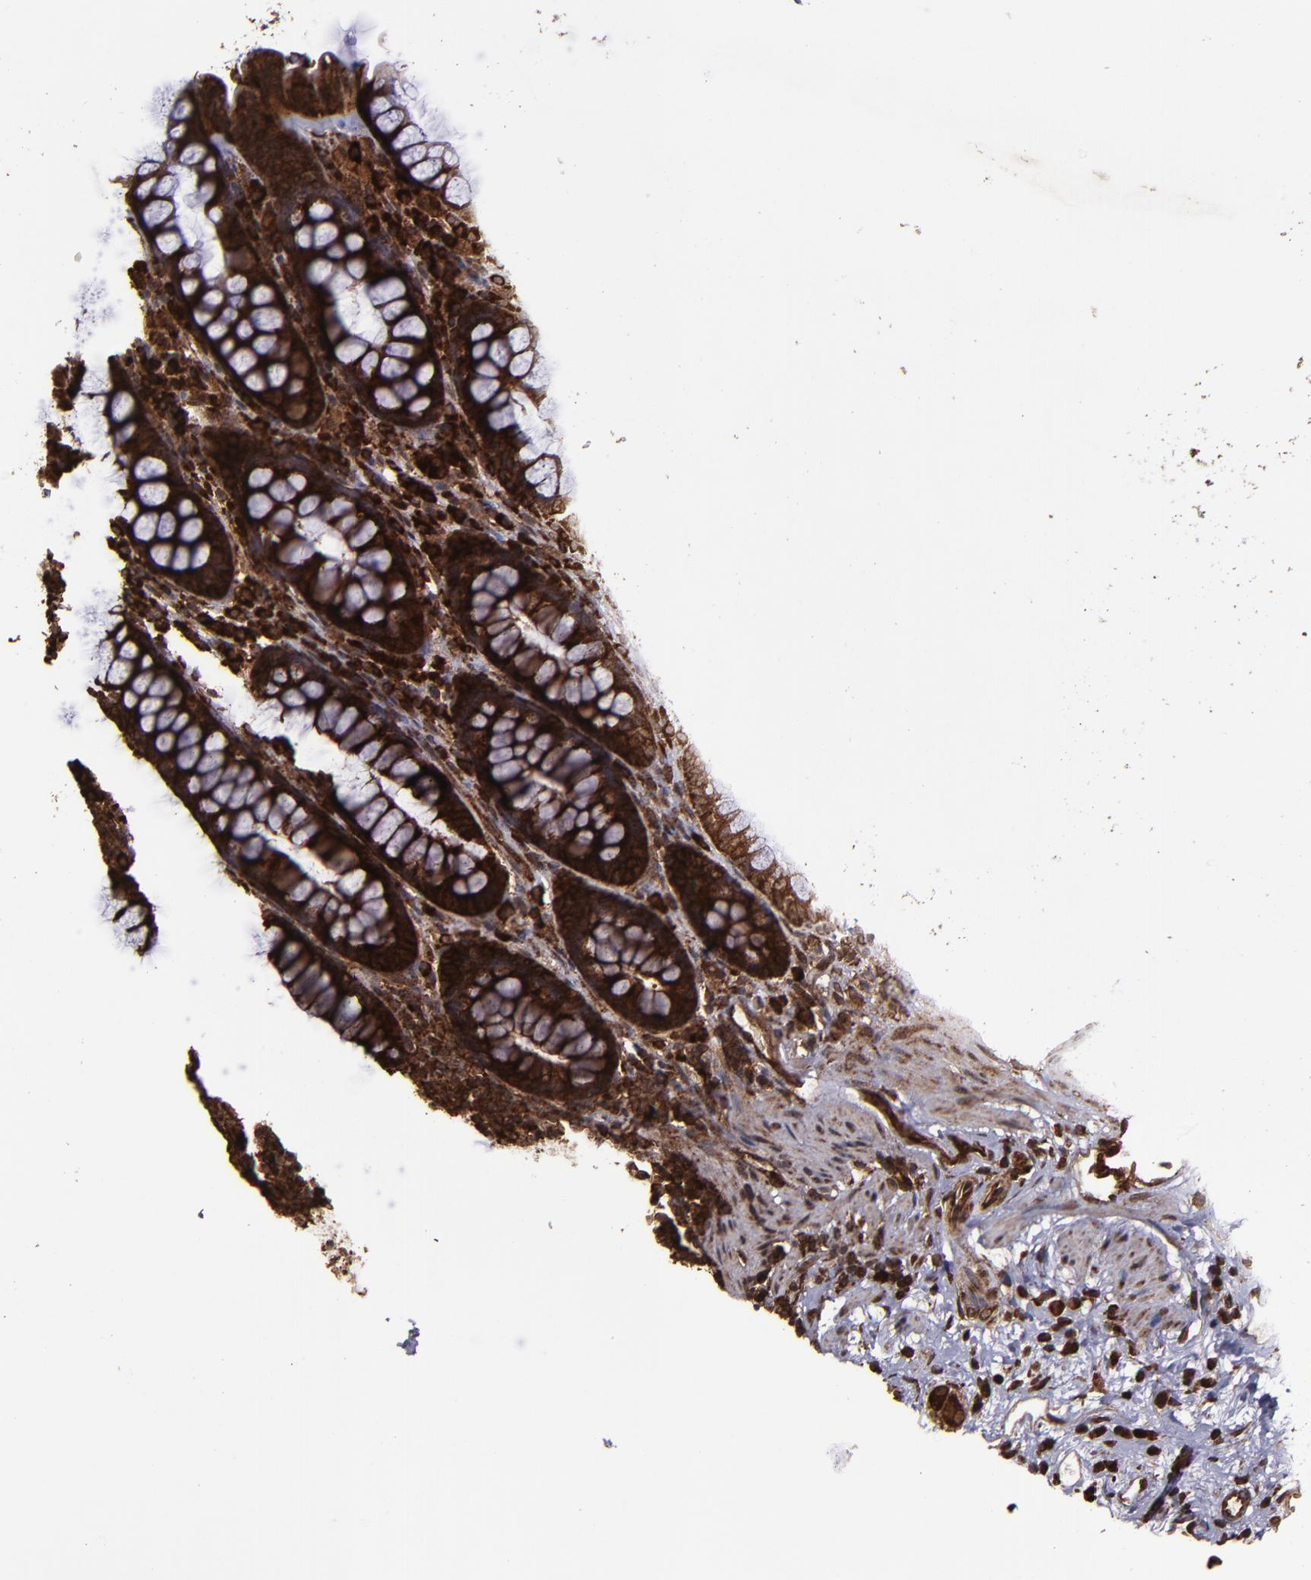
{"staining": {"intensity": "strong", "quantity": ">75%", "location": "cytoplasmic/membranous,nuclear"}, "tissue": "rectum", "cell_type": "Glandular cells", "image_type": "normal", "snomed": [{"axis": "morphology", "description": "Normal tissue, NOS"}, {"axis": "topography", "description": "Rectum"}], "caption": "Protein analysis of unremarkable rectum reveals strong cytoplasmic/membranous,nuclear positivity in approximately >75% of glandular cells. Nuclei are stained in blue.", "gene": "EIF4ENIF1", "patient": {"sex": "male", "age": 92}}